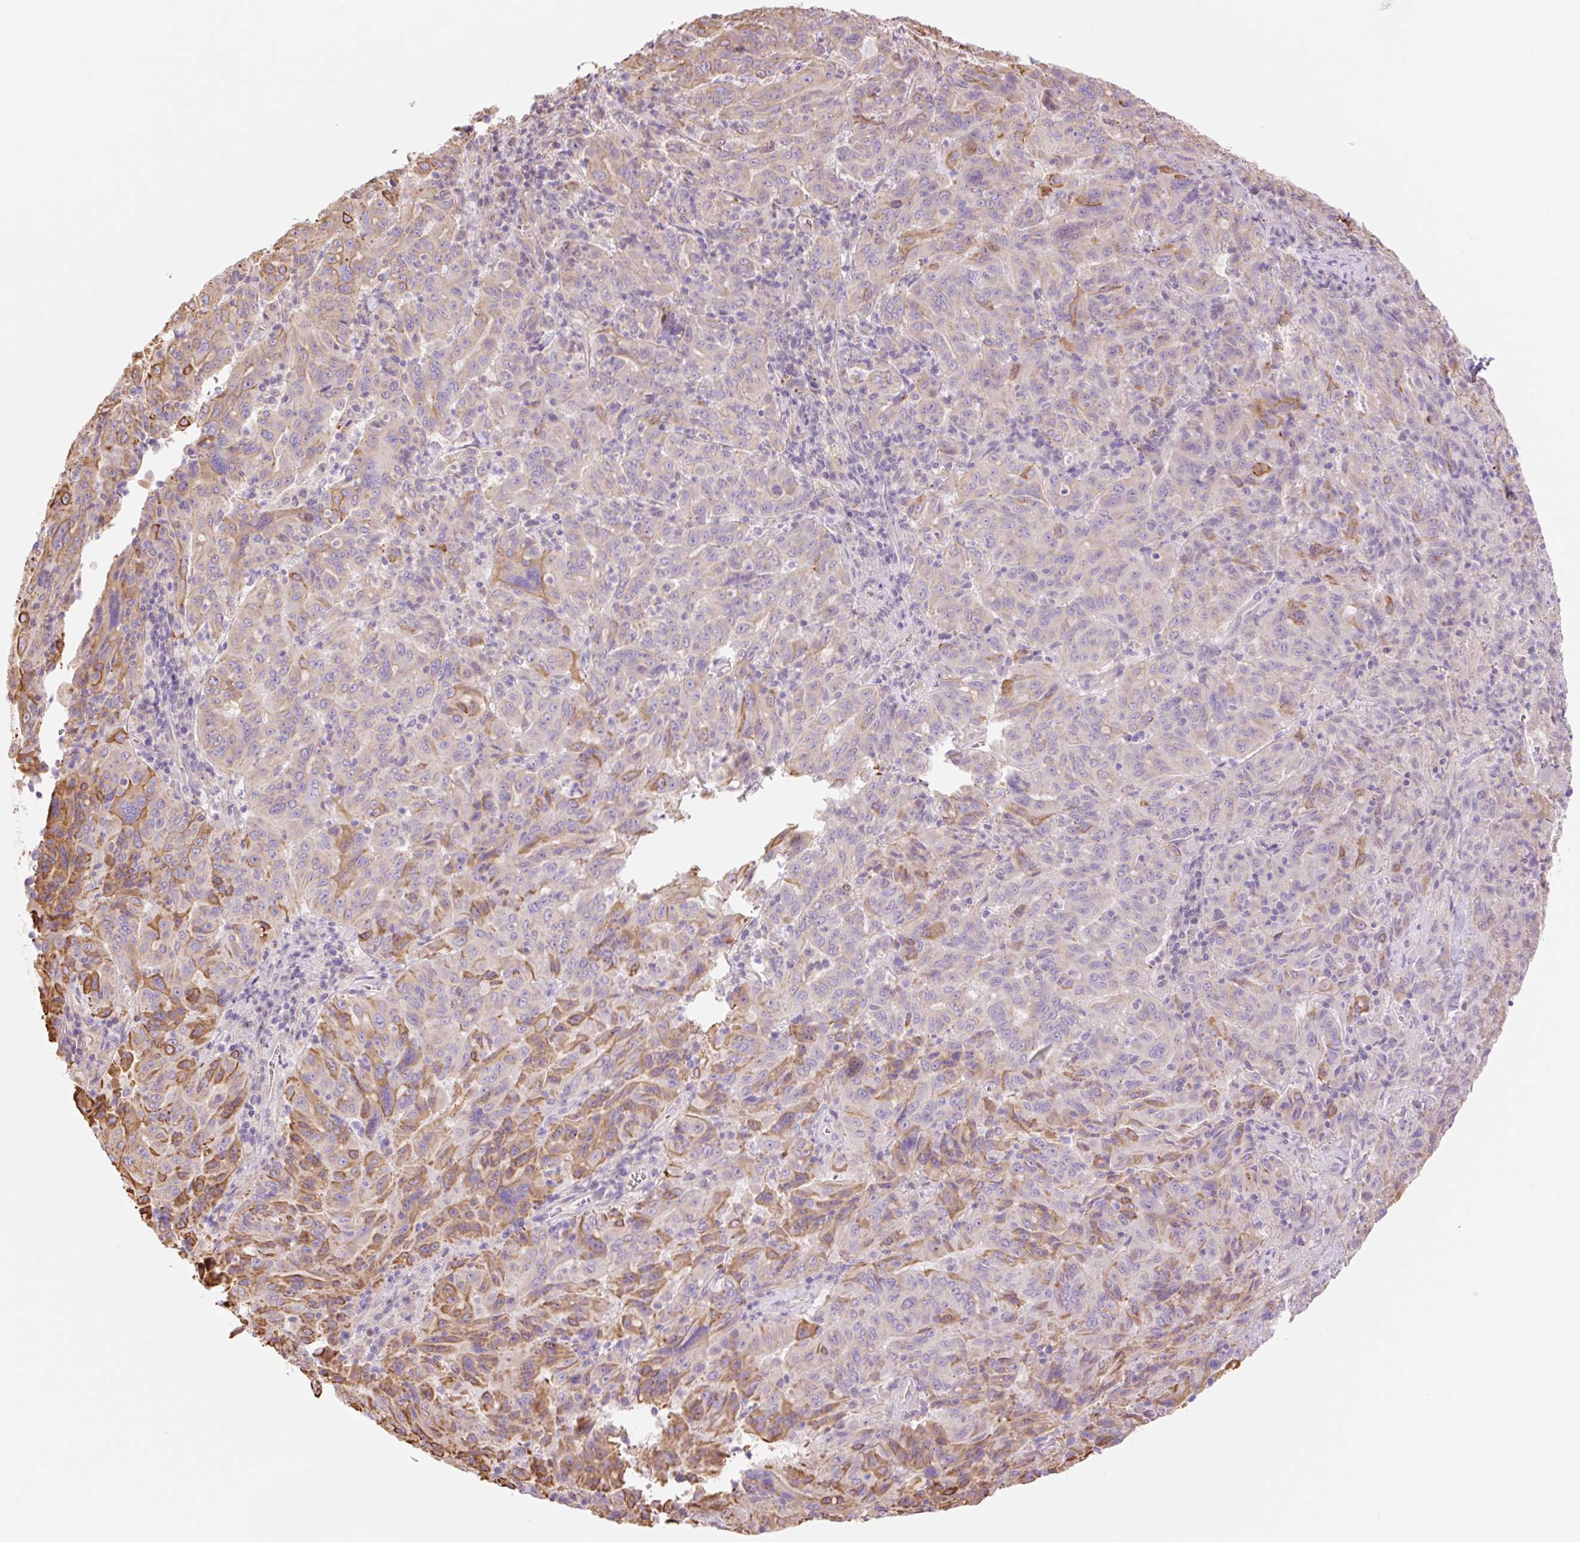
{"staining": {"intensity": "moderate", "quantity": "25%-75%", "location": "cytoplasmic/membranous"}, "tissue": "pancreatic cancer", "cell_type": "Tumor cells", "image_type": "cancer", "snomed": [{"axis": "morphology", "description": "Adenocarcinoma, NOS"}, {"axis": "topography", "description": "Pancreas"}], "caption": "Human pancreatic cancer stained for a protein (brown) displays moderate cytoplasmic/membranous positive positivity in about 25%-75% of tumor cells.", "gene": "NLRP5", "patient": {"sex": "male", "age": 63}}